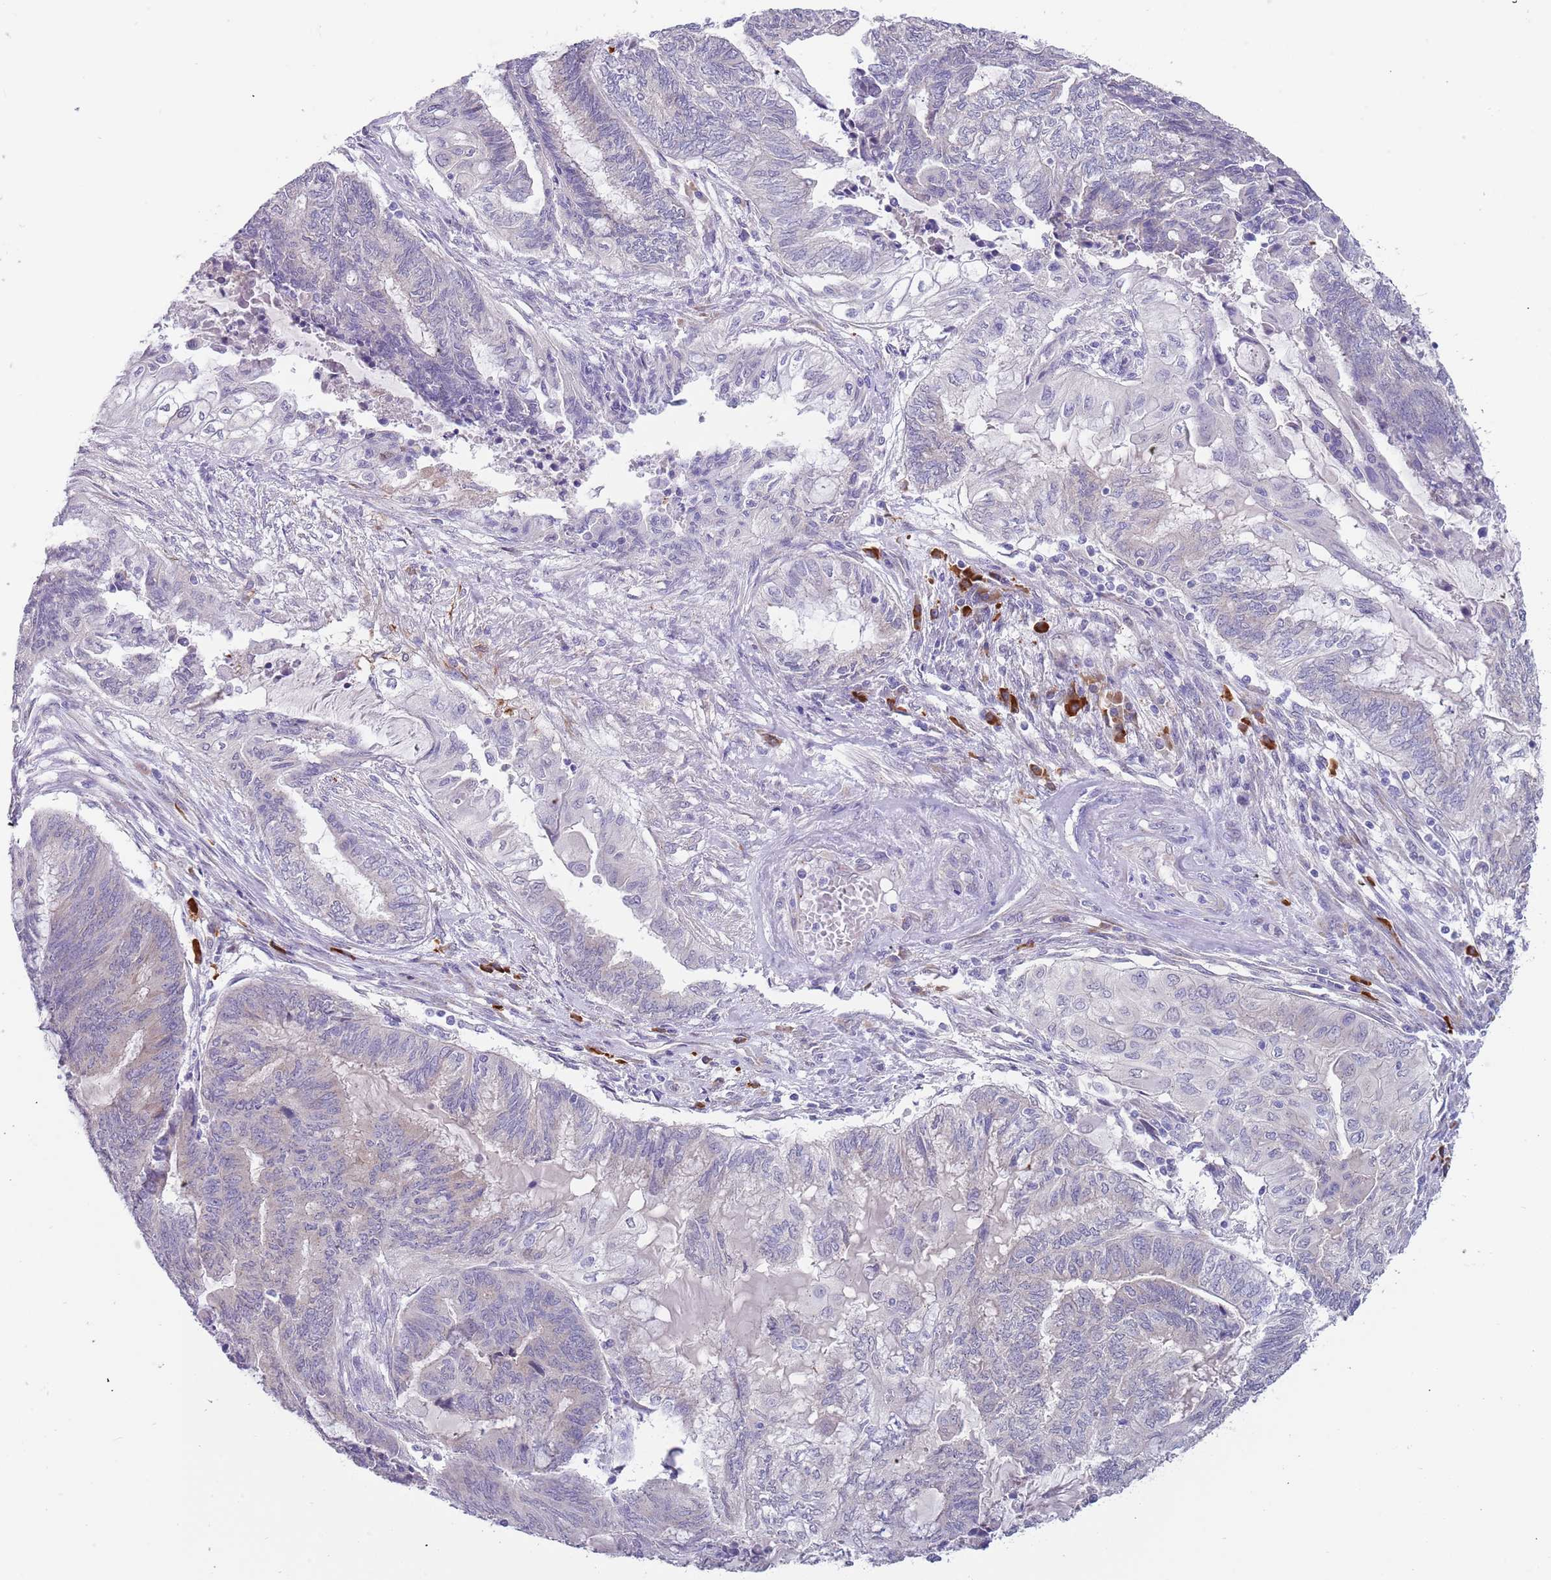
{"staining": {"intensity": "negative", "quantity": "none", "location": "none"}, "tissue": "endometrial cancer", "cell_type": "Tumor cells", "image_type": "cancer", "snomed": [{"axis": "morphology", "description": "Adenocarcinoma, NOS"}, {"axis": "topography", "description": "Uterus"}, {"axis": "topography", "description": "Endometrium"}], "caption": "Human endometrial cancer stained for a protein using immunohistochemistry (IHC) shows no positivity in tumor cells.", "gene": "TNRC6C", "patient": {"sex": "female", "age": 70}}